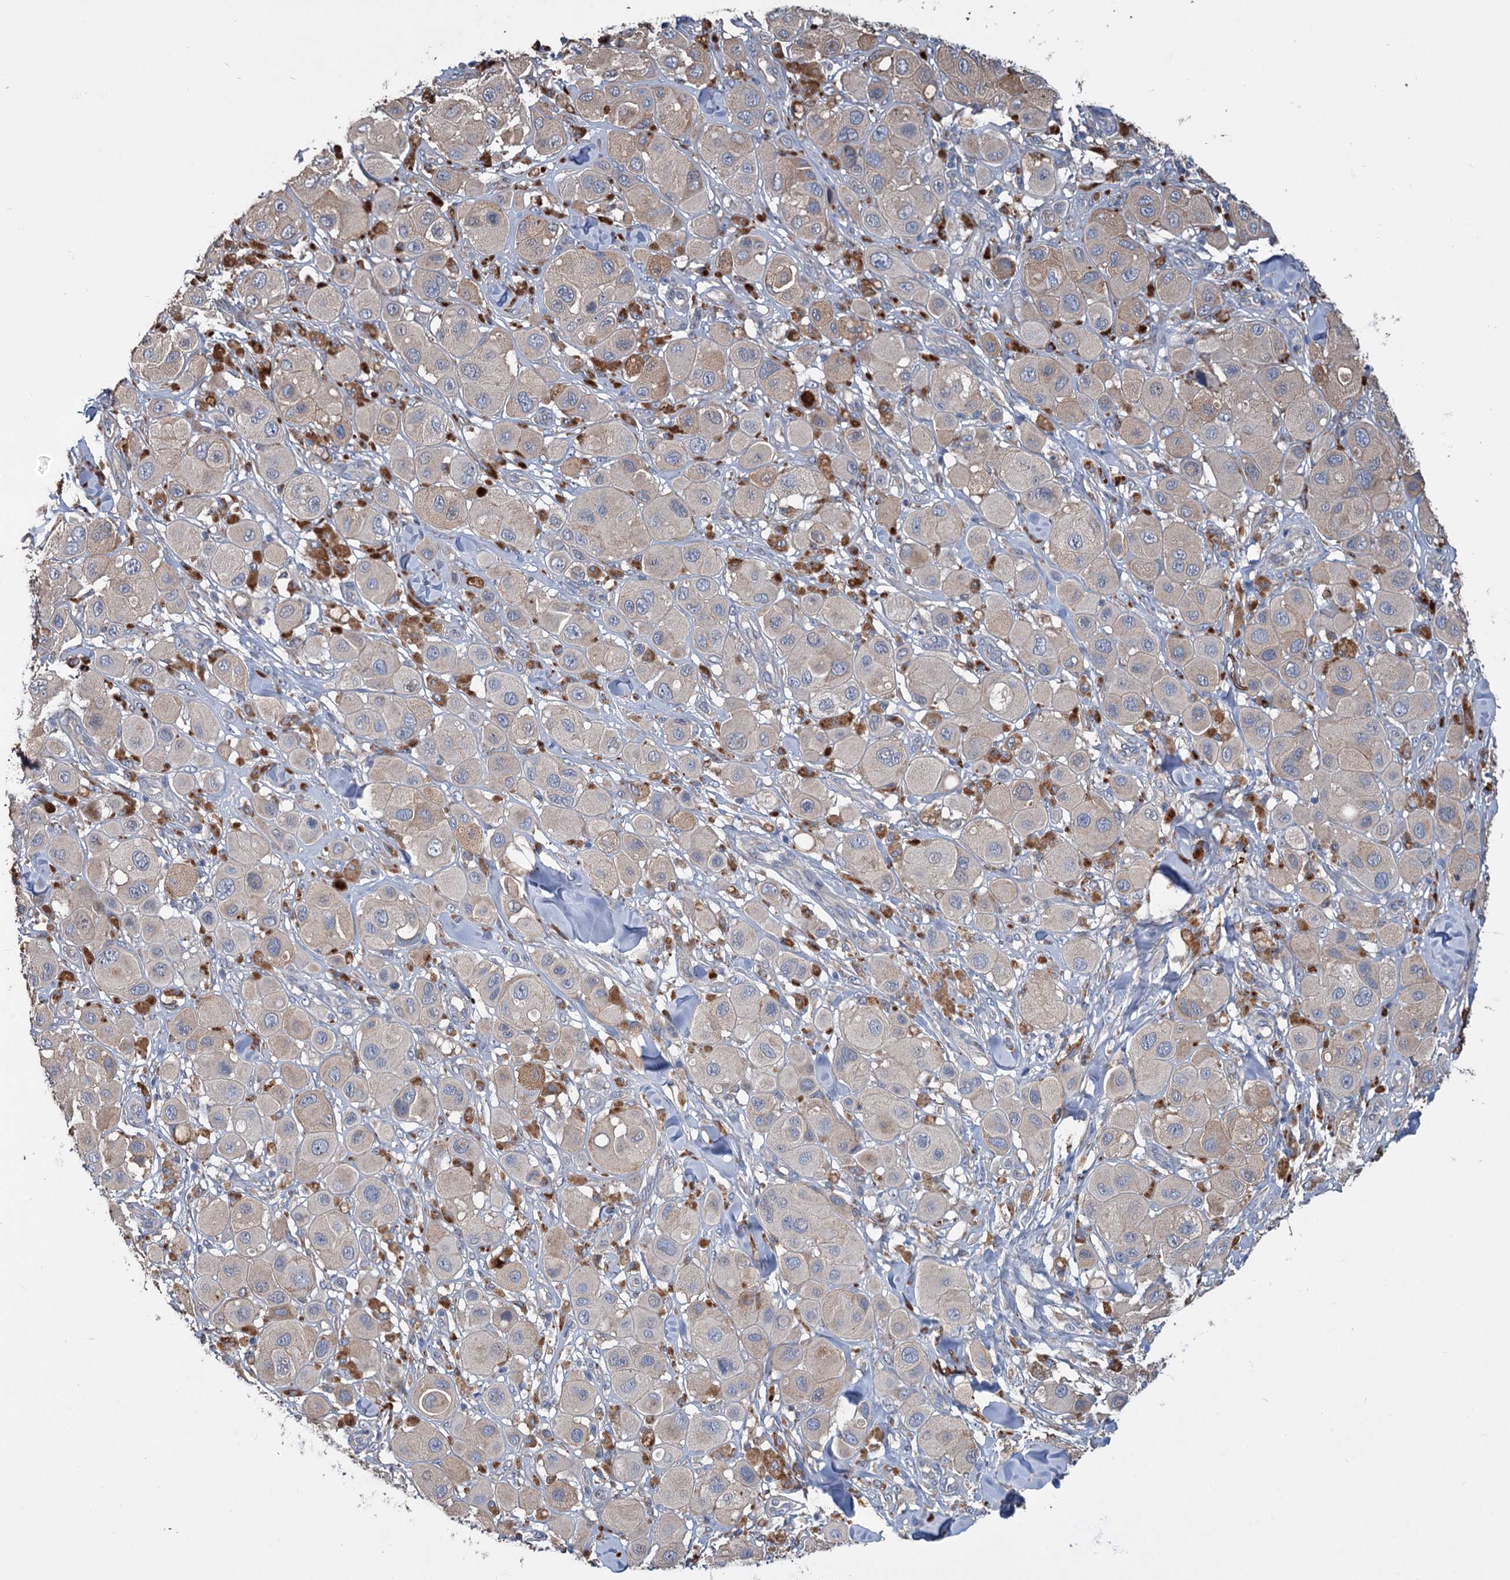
{"staining": {"intensity": "weak", "quantity": "<25%", "location": "cytoplasmic/membranous"}, "tissue": "melanoma", "cell_type": "Tumor cells", "image_type": "cancer", "snomed": [{"axis": "morphology", "description": "Malignant melanoma, Metastatic site"}, {"axis": "topography", "description": "Skin"}], "caption": "Tumor cells show no significant staining in malignant melanoma (metastatic site).", "gene": "URAD", "patient": {"sex": "male", "age": 41}}